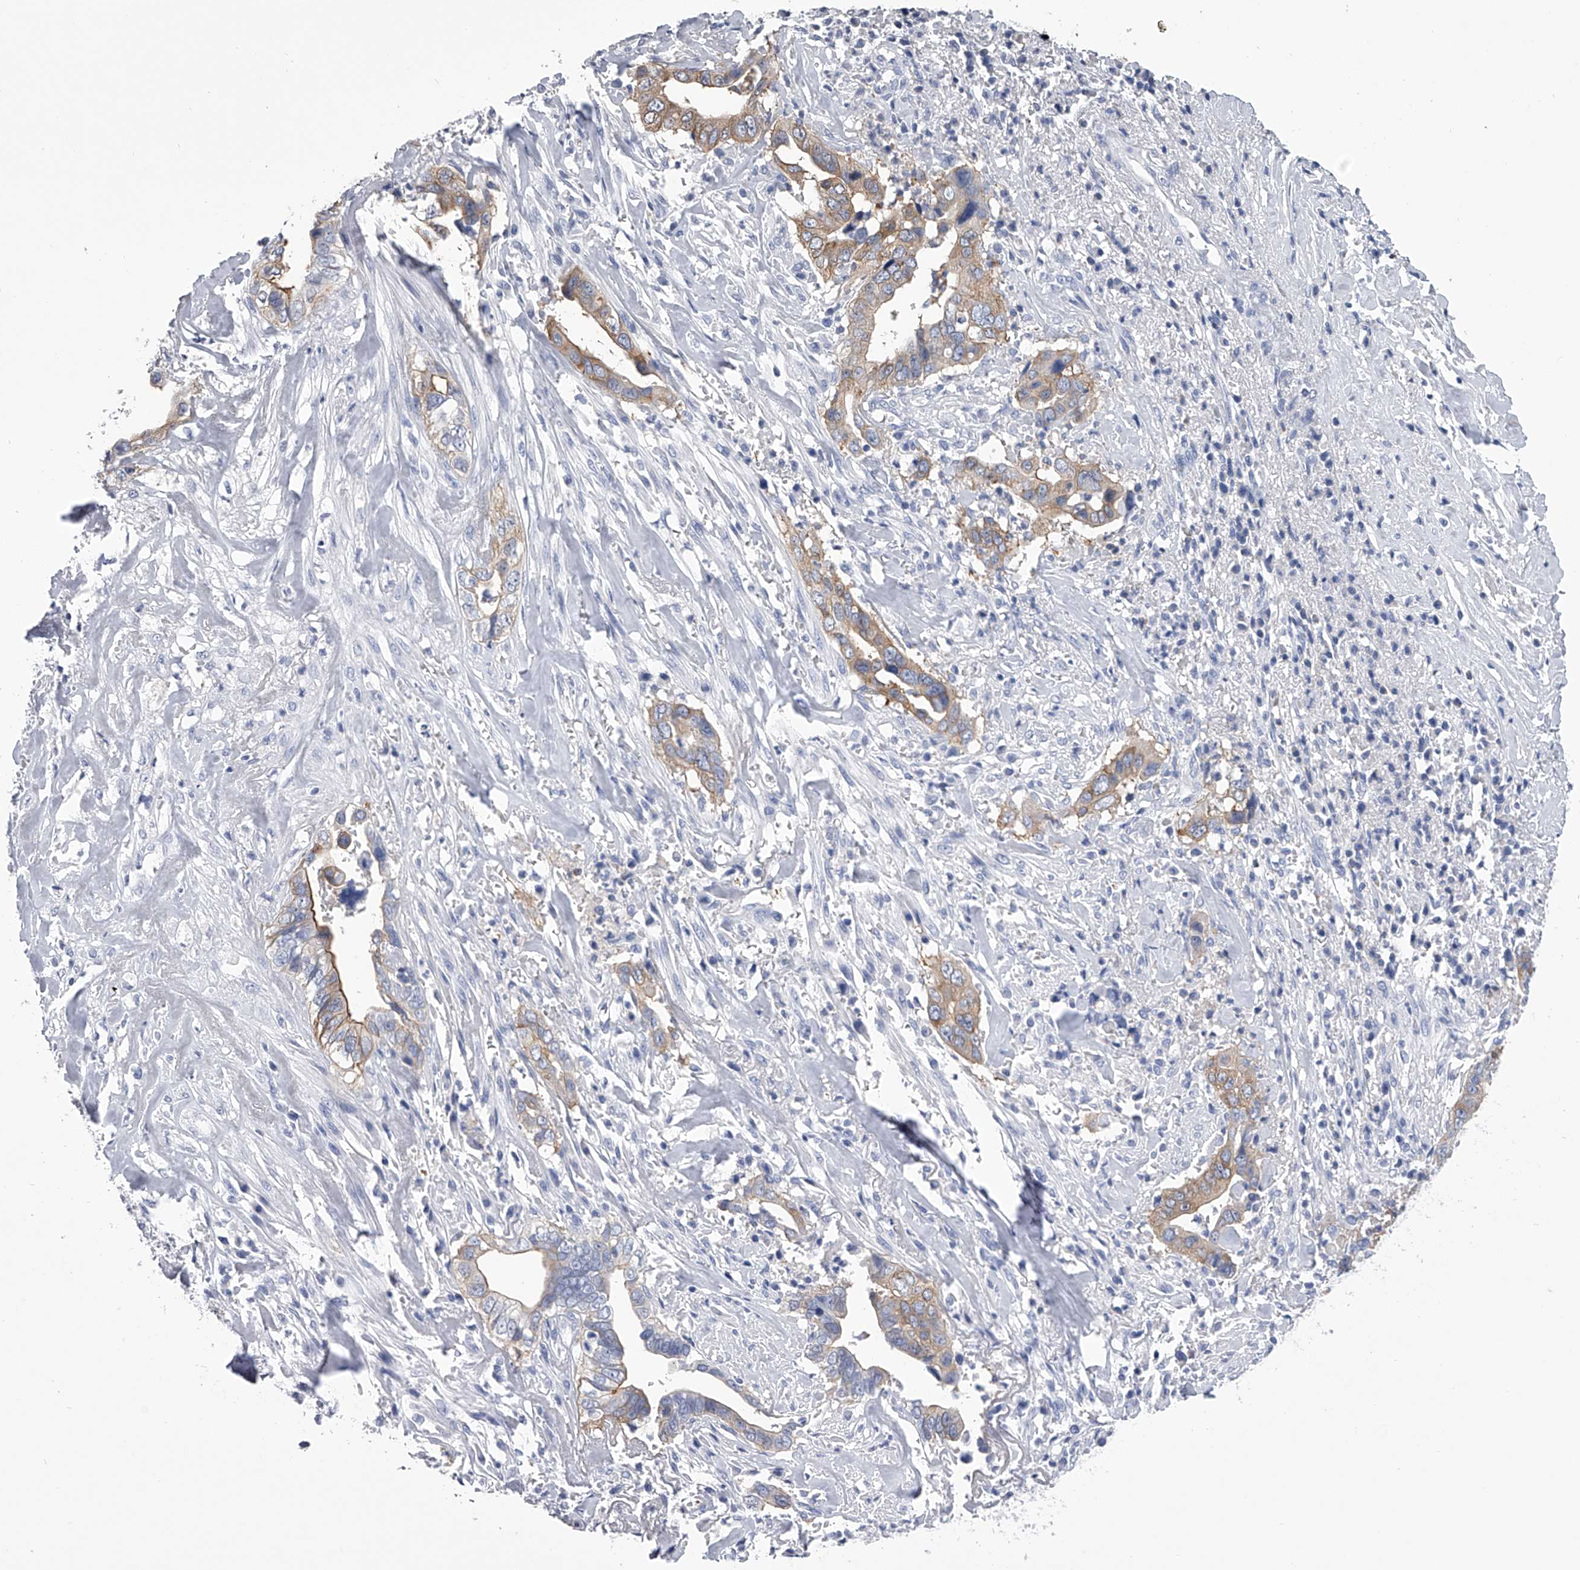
{"staining": {"intensity": "moderate", "quantity": ">75%", "location": "cytoplasmic/membranous"}, "tissue": "liver cancer", "cell_type": "Tumor cells", "image_type": "cancer", "snomed": [{"axis": "morphology", "description": "Cholangiocarcinoma"}, {"axis": "topography", "description": "Liver"}], "caption": "This photomicrograph demonstrates liver cancer (cholangiocarcinoma) stained with IHC to label a protein in brown. The cytoplasmic/membranous of tumor cells show moderate positivity for the protein. Nuclei are counter-stained blue.", "gene": "TASP1", "patient": {"sex": "female", "age": 79}}